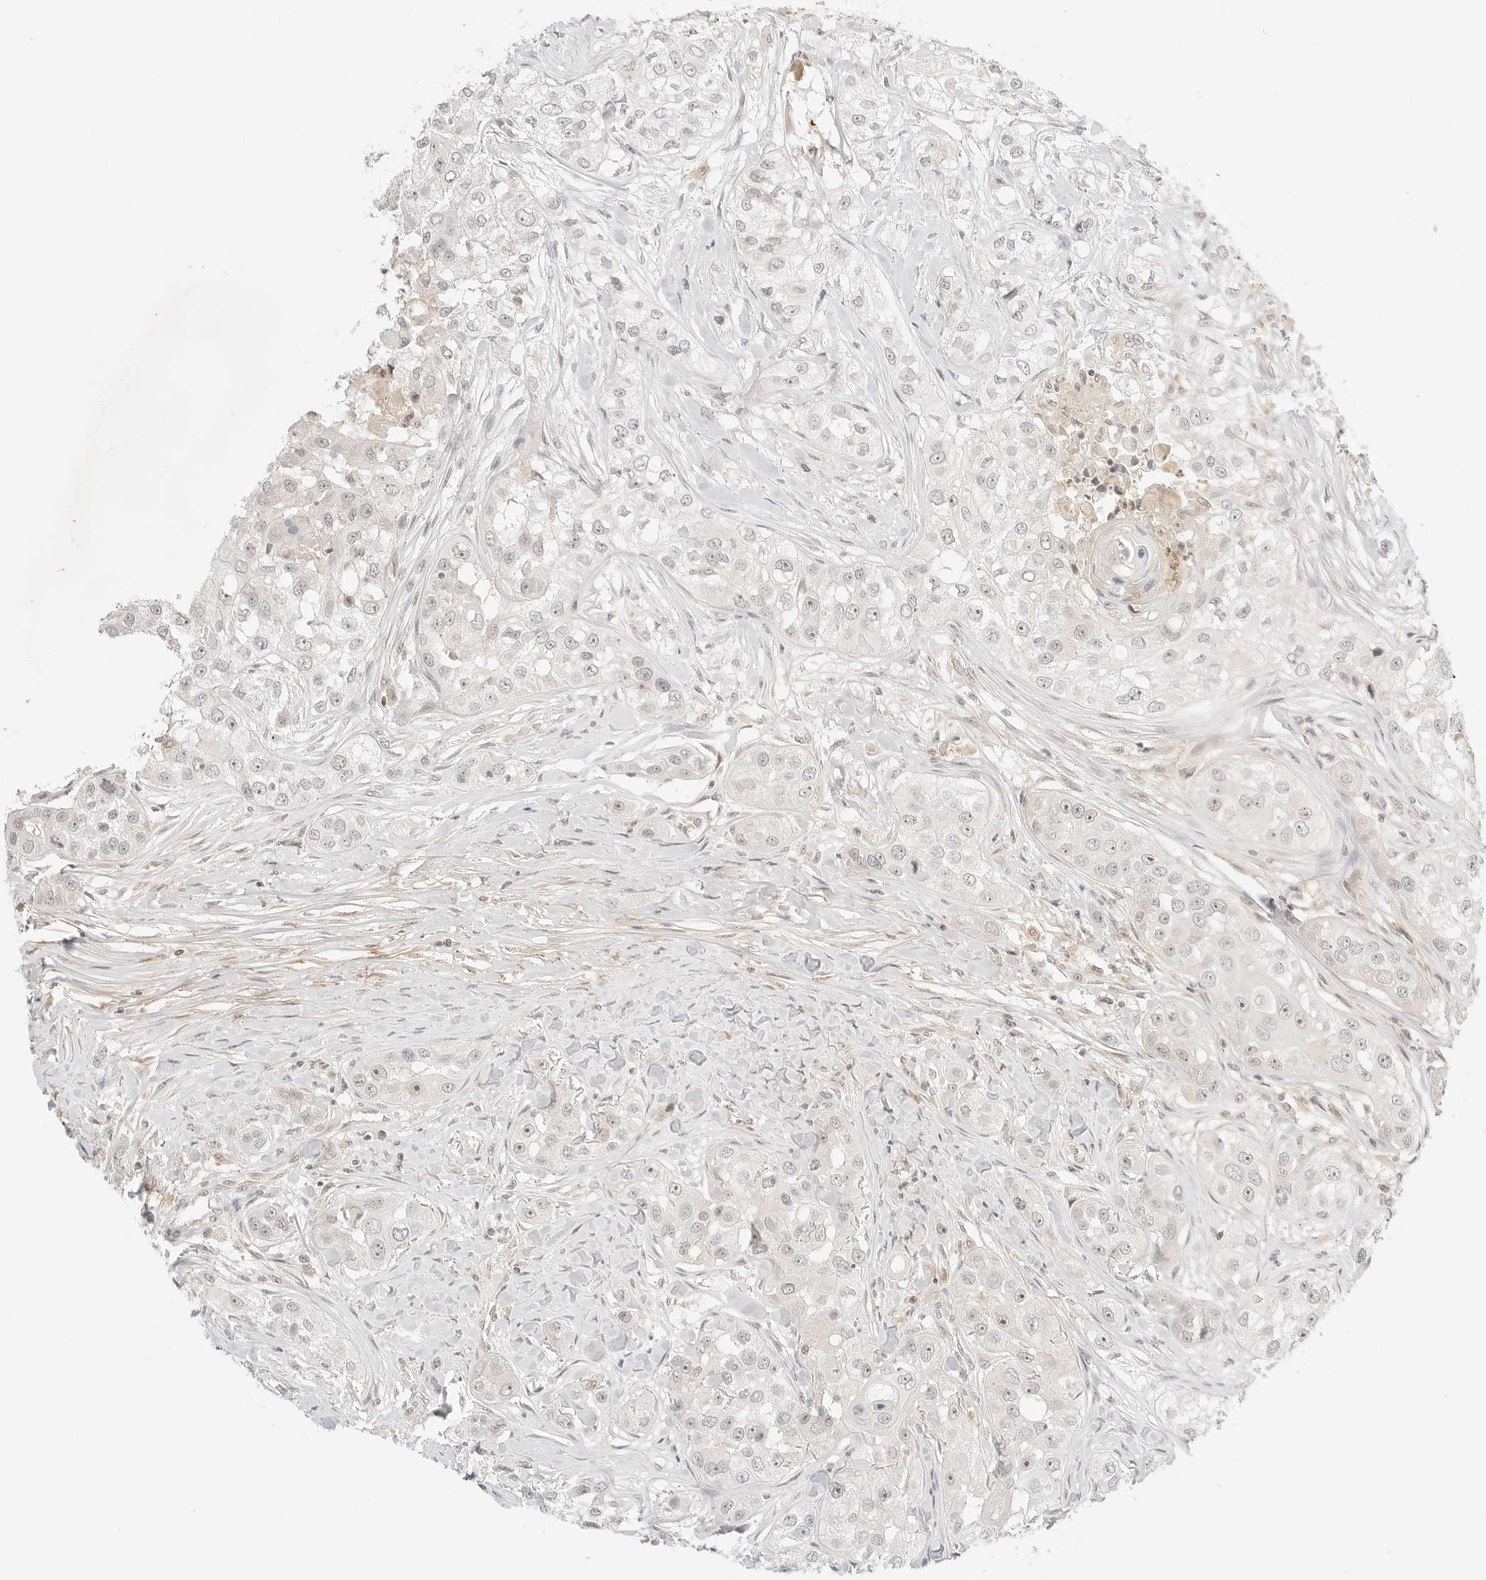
{"staining": {"intensity": "weak", "quantity": "<25%", "location": "nuclear"}, "tissue": "head and neck cancer", "cell_type": "Tumor cells", "image_type": "cancer", "snomed": [{"axis": "morphology", "description": "Normal tissue, NOS"}, {"axis": "morphology", "description": "Squamous cell carcinoma, NOS"}, {"axis": "topography", "description": "Skeletal muscle"}, {"axis": "topography", "description": "Head-Neck"}], "caption": "Head and neck squamous cell carcinoma stained for a protein using immunohistochemistry (IHC) exhibits no expression tumor cells.", "gene": "RPS6KL1", "patient": {"sex": "male", "age": 51}}